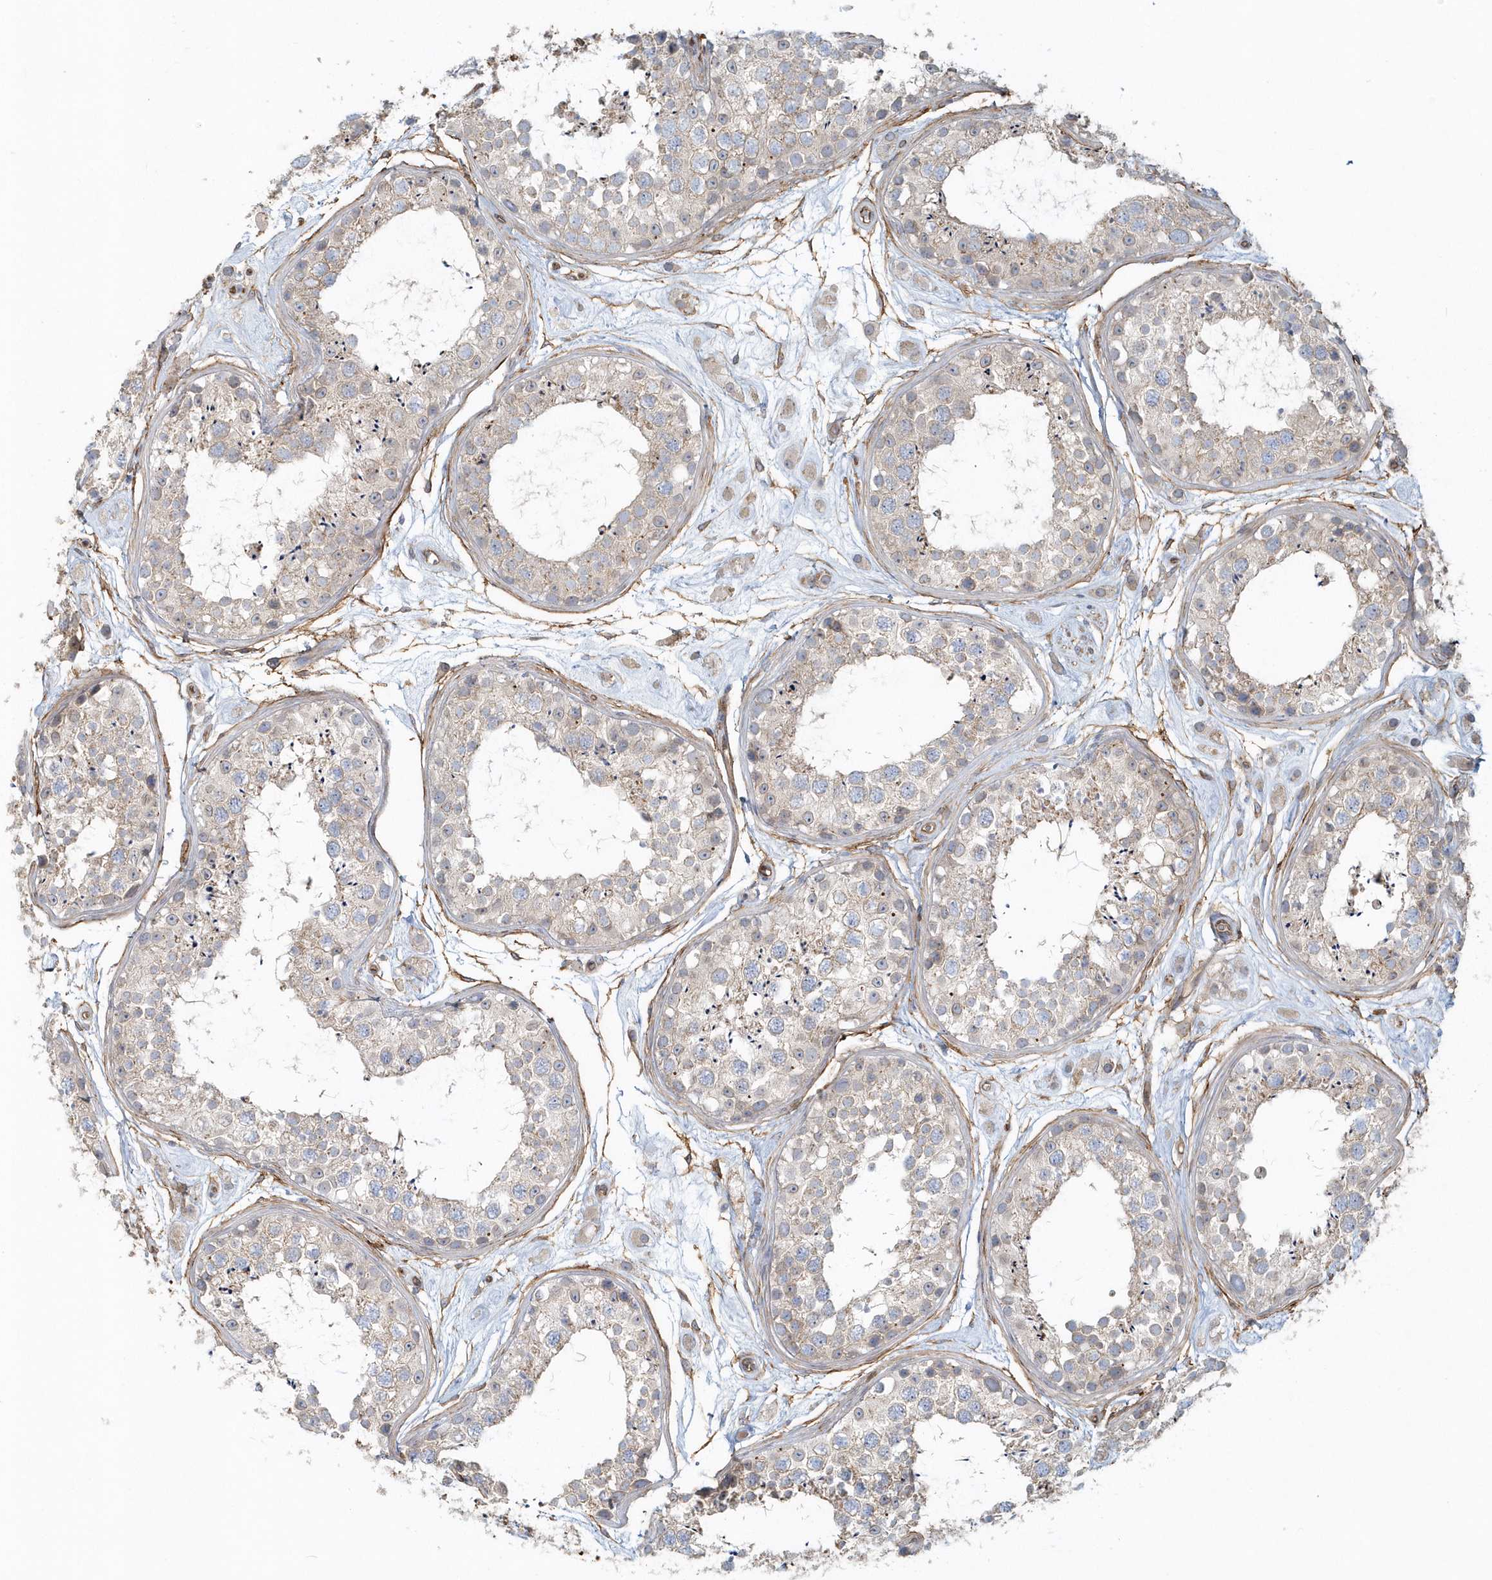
{"staining": {"intensity": "weak", "quantity": "<25%", "location": "cytoplasmic/membranous"}, "tissue": "testis", "cell_type": "Cells in seminiferous ducts", "image_type": "normal", "snomed": [{"axis": "morphology", "description": "Normal tissue, NOS"}, {"axis": "topography", "description": "Testis"}], "caption": "IHC of benign testis reveals no positivity in cells in seminiferous ducts.", "gene": "DNAH1", "patient": {"sex": "male", "age": 25}}